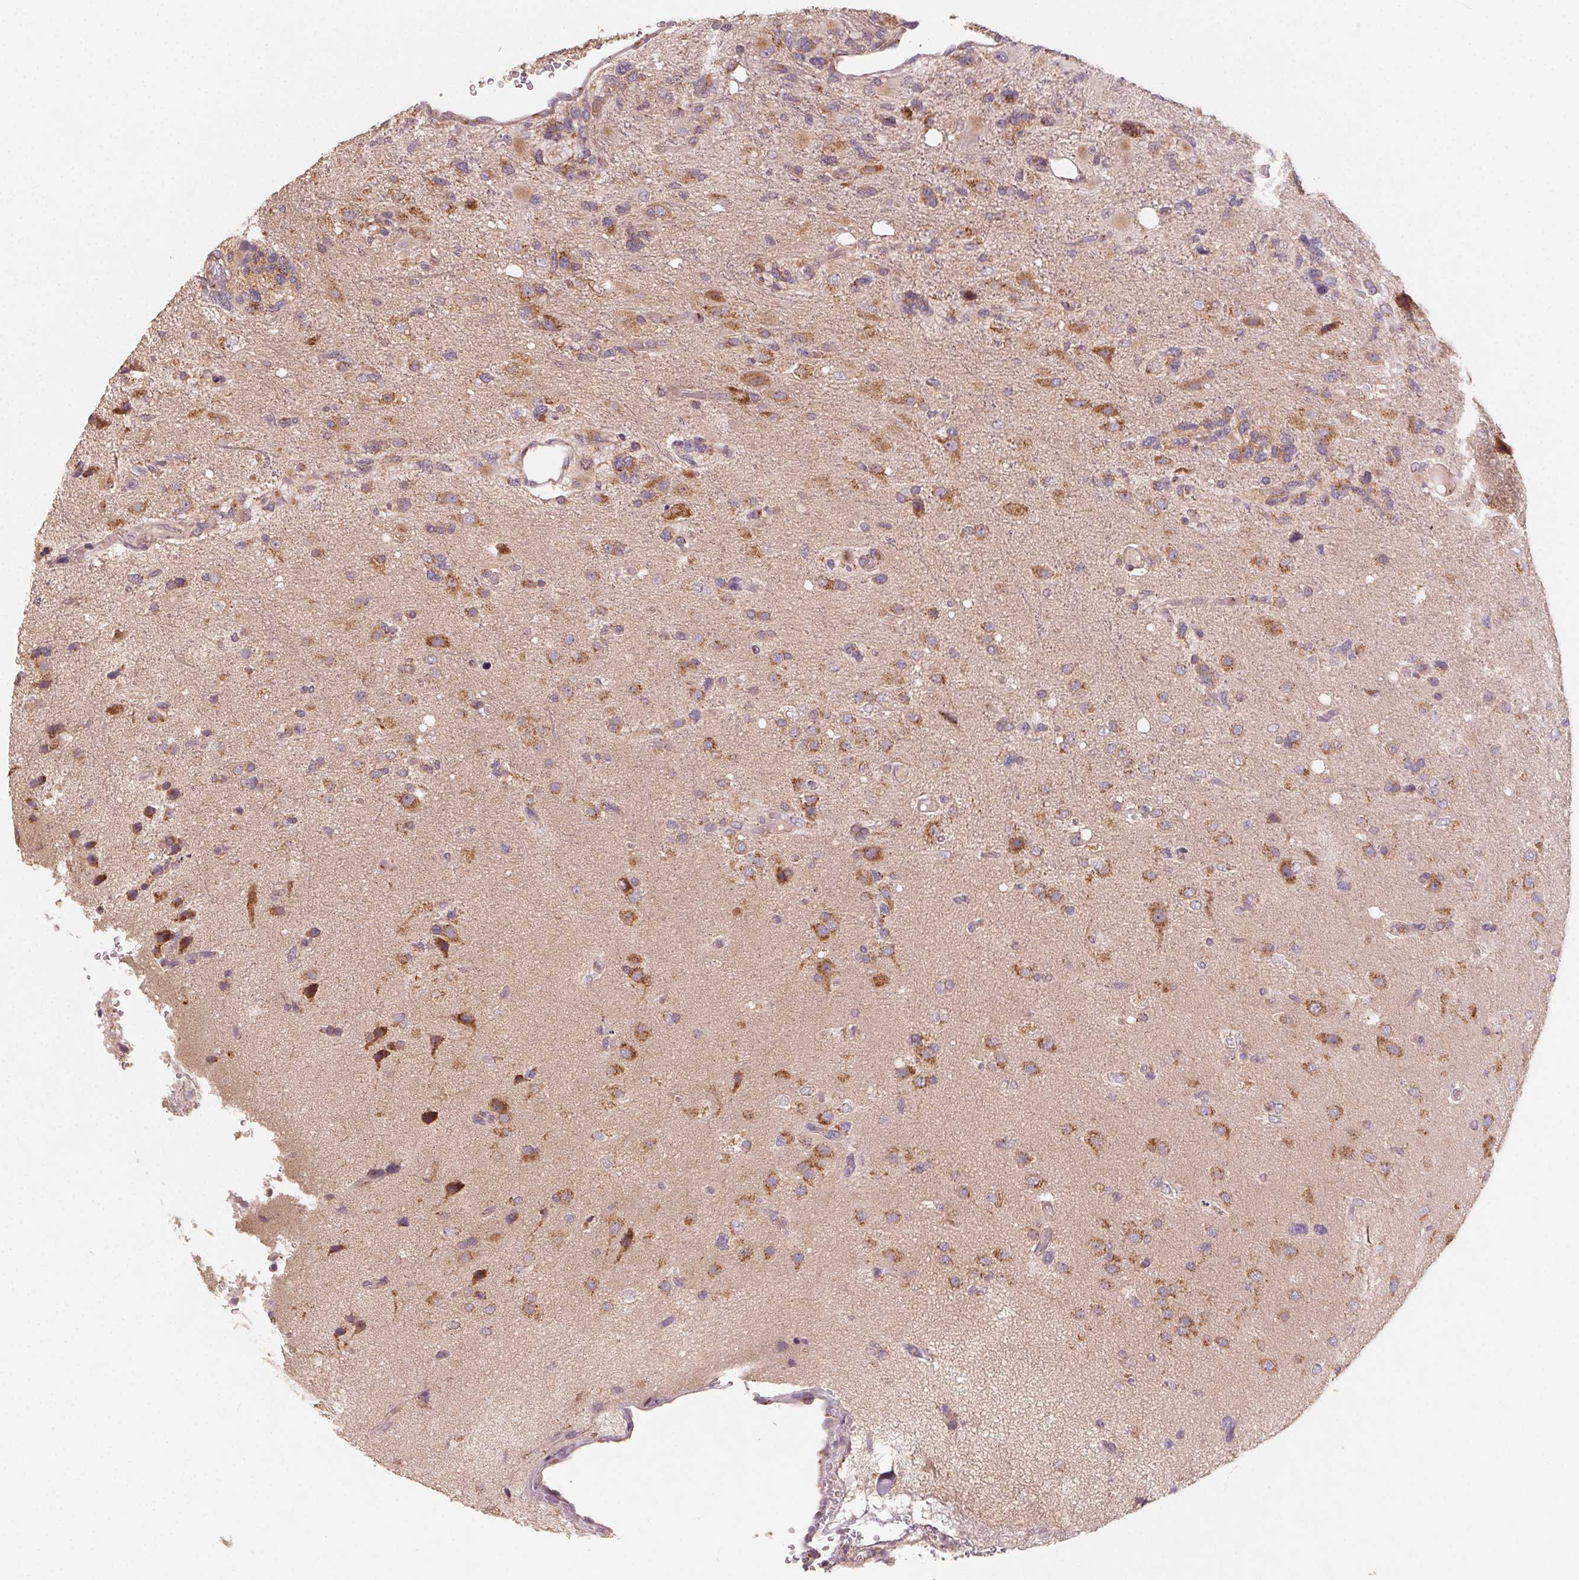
{"staining": {"intensity": "moderate", "quantity": ">75%", "location": "cytoplasmic/membranous"}, "tissue": "glioma", "cell_type": "Tumor cells", "image_type": "cancer", "snomed": [{"axis": "morphology", "description": "Glioma, malignant, High grade"}, {"axis": "topography", "description": "Brain"}], "caption": "Immunohistochemistry (IHC) of human high-grade glioma (malignant) displays medium levels of moderate cytoplasmic/membranous expression in about >75% of tumor cells.", "gene": "AP1S1", "patient": {"sex": "female", "age": 71}}